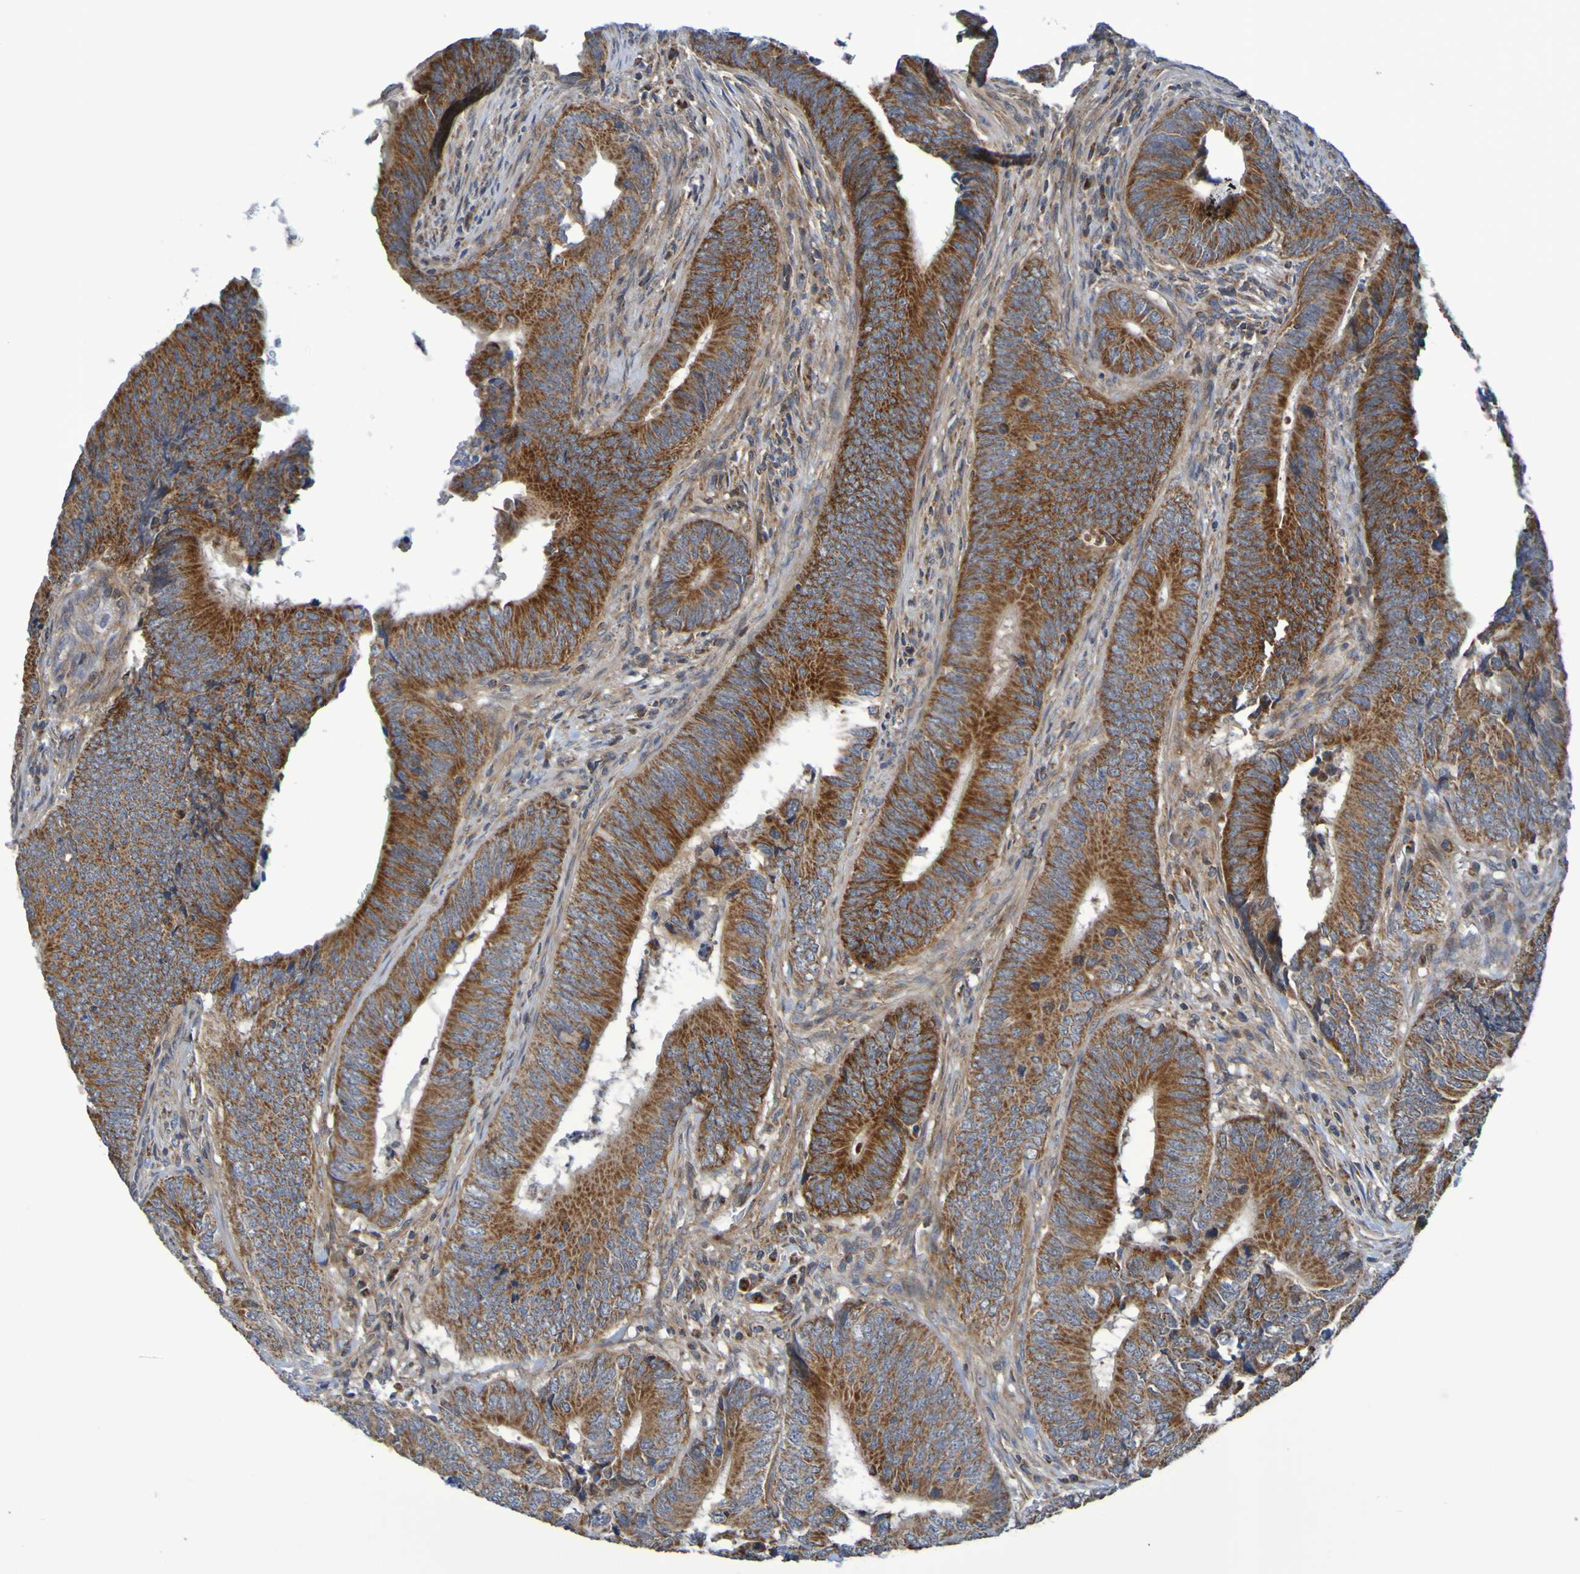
{"staining": {"intensity": "strong", "quantity": ">75%", "location": "cytoplasmic/membranous"}, "tissue": "colorectal cancer", "cell_type": "Tumor cells", "image_type": "cancer", "snomed": [{"axis": "morphology", "description": "Normal tissue, NOS"}, {"axis": "morphology", "description": "Adenocarcinoma, NOS"}, {"axis": "topography", "description": "Colon"}], "caption": "Colorectal cancer (adenocarcinoma) stained for a protein displays strong cytoplasmic/membranous positivity in tumor cells.", "gene": "CCDC51", "patient": {"sex": "male", "age": 56}}